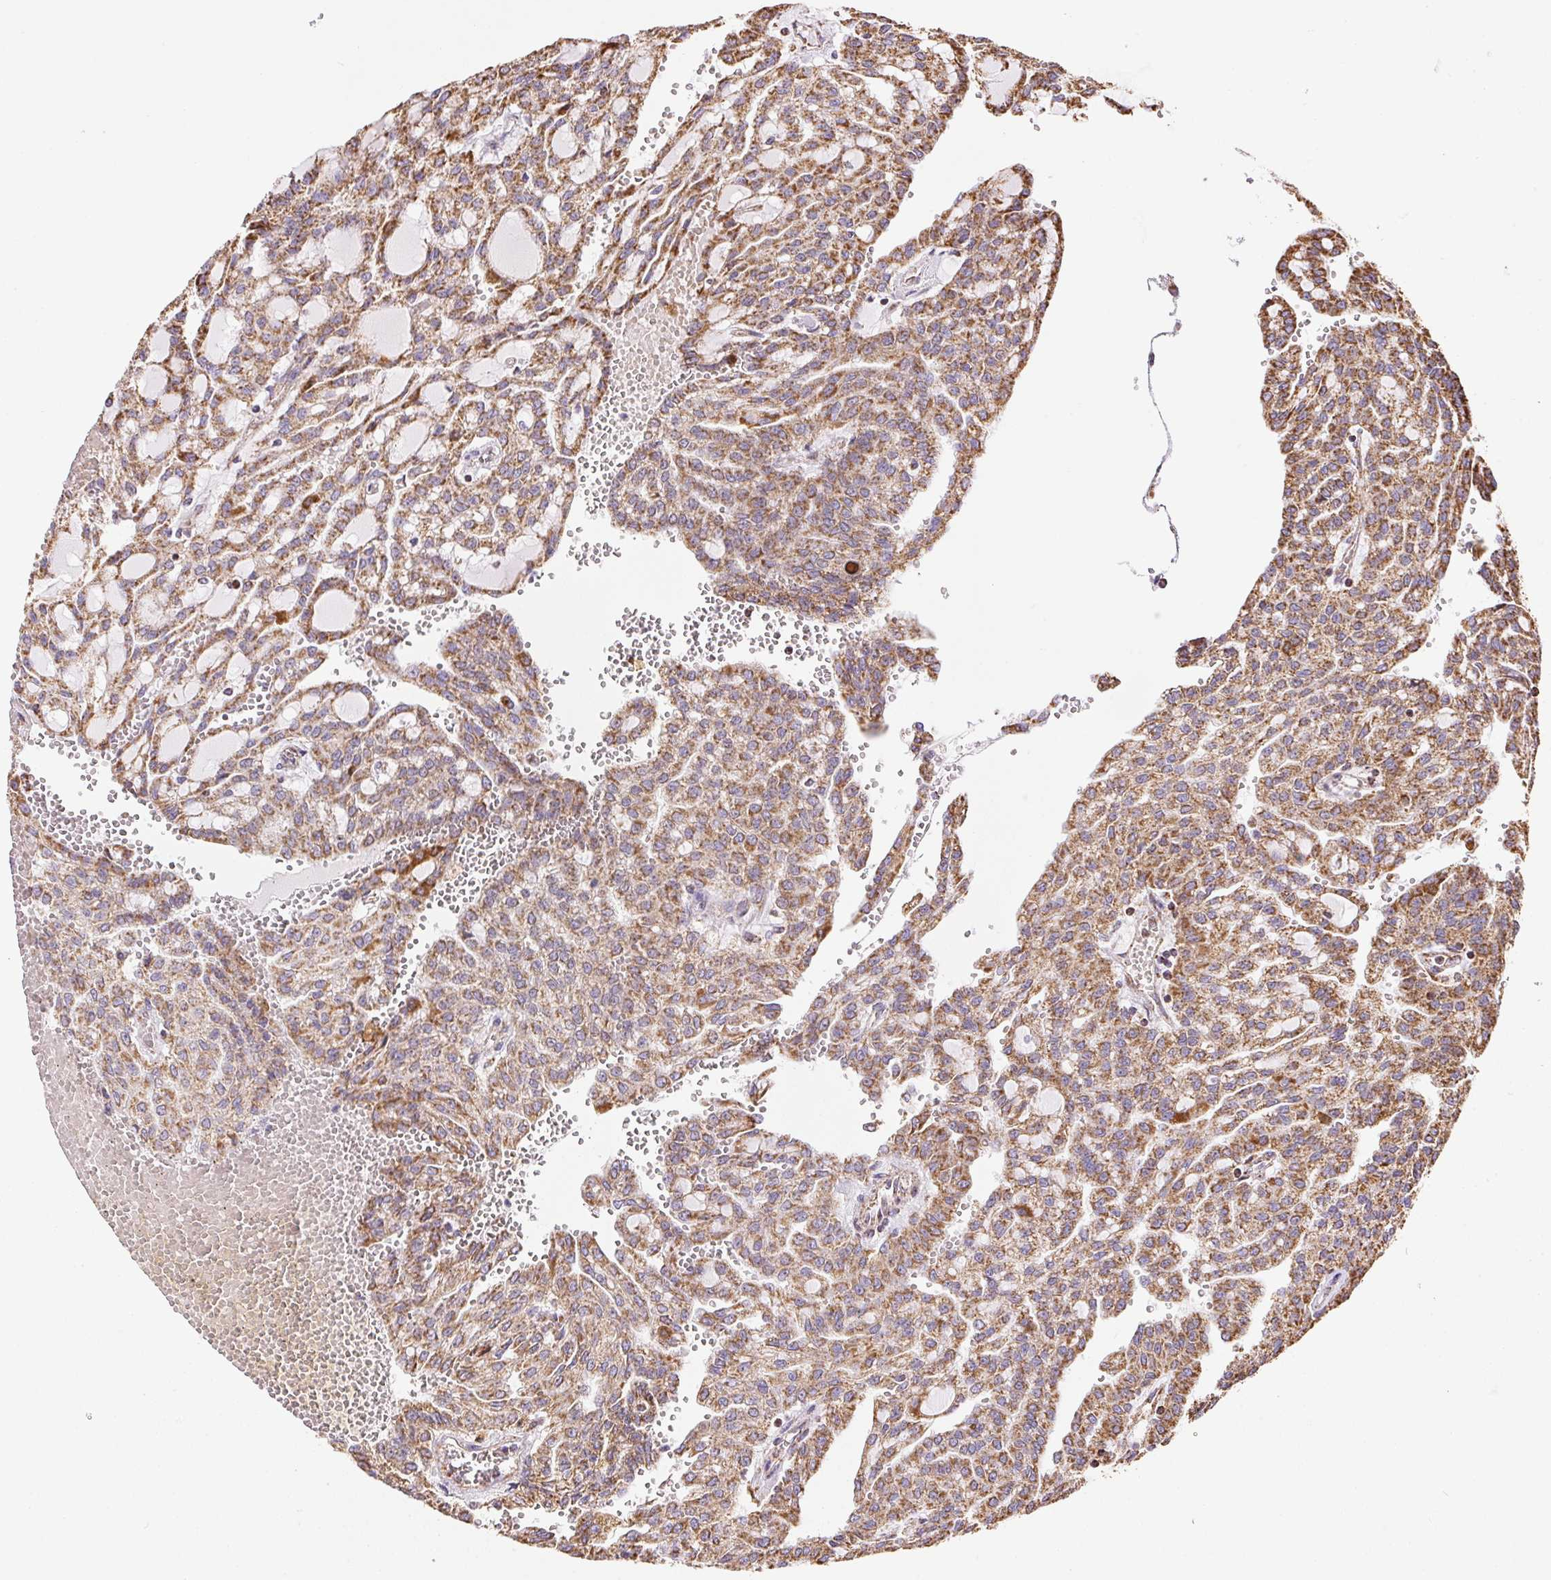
{"staining": {"intensity": "moderate", "quantity": ">75%", "location": "cytoplasmic/membranous"}, "tissue": "renal cancer", "cell_type": "Tumor cells", "image_type": "cancer", "snomed": [{"axis": "morphology", "description": "Adenocarcinoma, NOS"}, {"axis": "topography", "description": "Kidney"}], "caption": "This image reveals renal adenocarcinoma stained with immunohistochemistry (IHC) to label a protein in brown. The cytoplasmic/membranous of tumor cells show moderate positivity for the protein. Nuclei are counter-stained blue.", "gene": "MAPK11", "patient": {"sex": "male", "age": 63}}